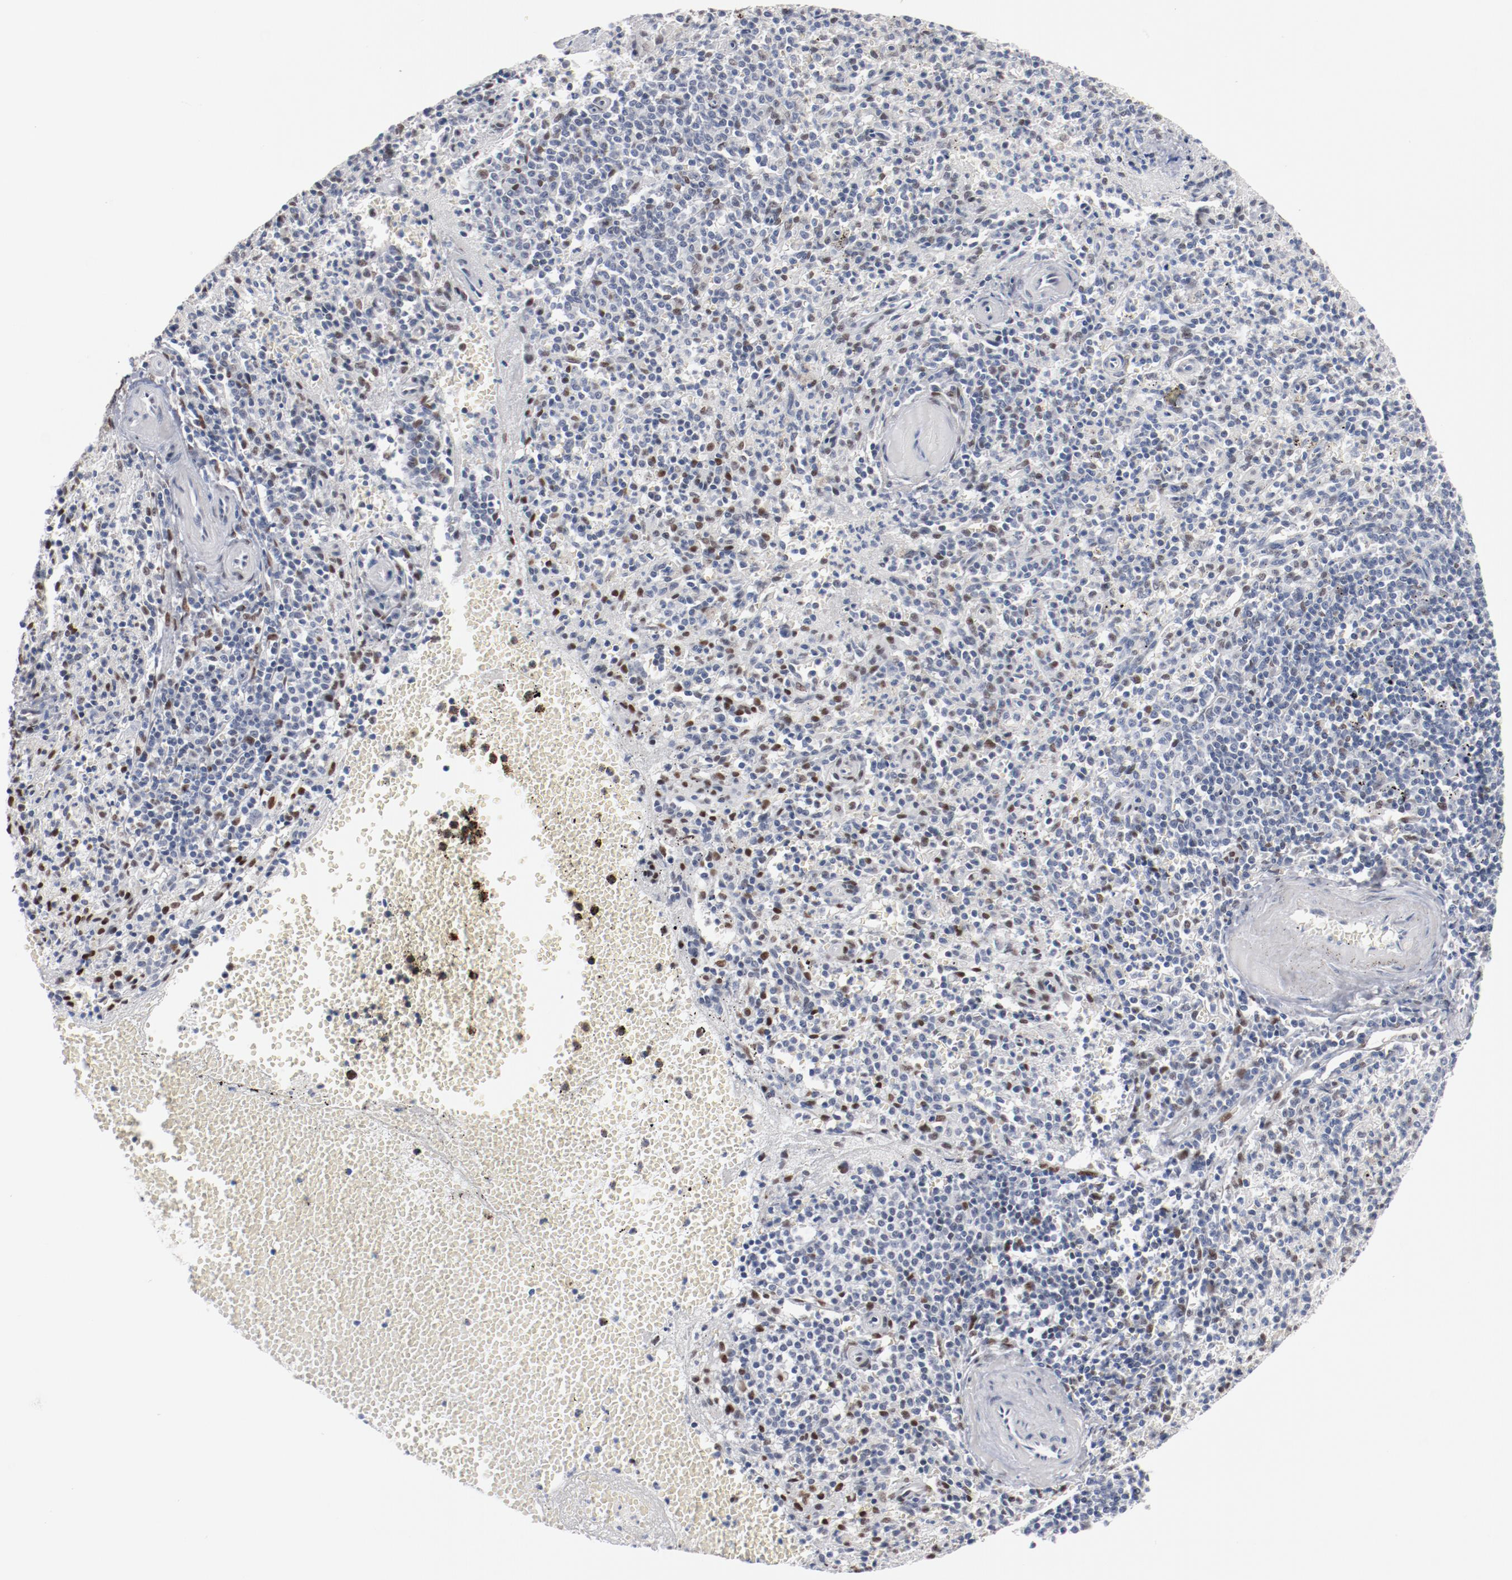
{"staining": {"intensity": "strong", "quantity": "<25%", "location": "nuclear"}, "tissue": "spleen", "cell_type": "Cells in red pulp", "image_type": "normal", "snomed": [{"axis": "morphology", "description": "Normal tissue, NOS"}, {"axis": "topography", "description": "Spleen"}], "caption": "Spleen stained with immunohistochemistry shows strong nuclear staining in approximately <25% of cells in red pulp. (Stains: DAB (3,3'-diaminobenzidine) in brown, nuclei in blue, Microscopy: brightfield microscopy at high magnification).", "gene": "ZEB2", "patient": {"sex": "male", "age": 72}}